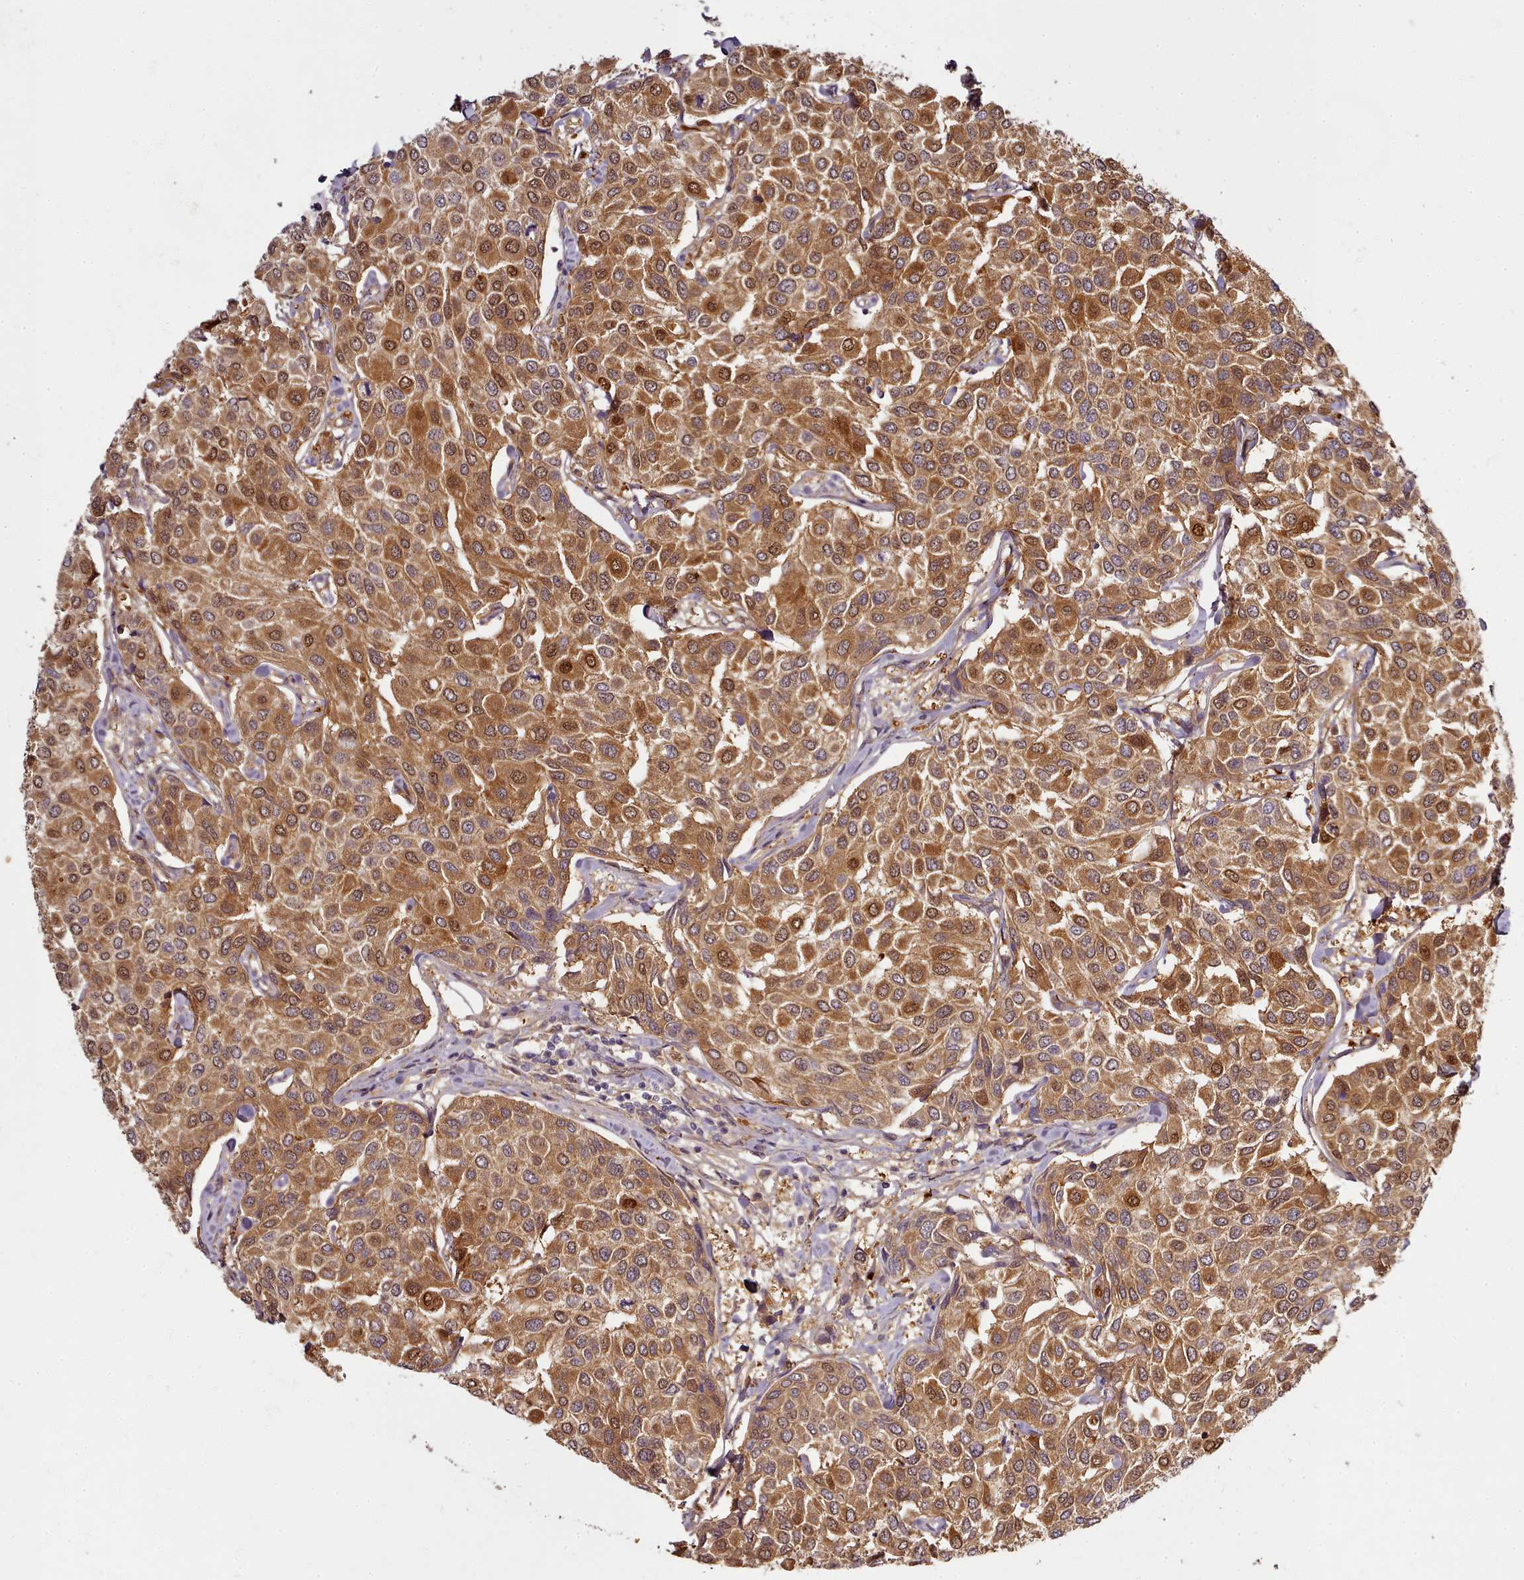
{"staining": {"intensity": "moderate", "quantity": ">75%", "location": "cytoplasmic/membranous,nuclear"}, "tissue": "breast cancer", "cell_type": "Tumor cells", "image_type": "cancer", "snomed": [{"axis": "morphology", "description": "Duct carcinoma"}, {"axis": "topography", "description": "Breast"}], "caption": "Tumor cells reveal medium levels of moderate cytoplasmic/membranous and nuclear staining in about >75% of cells in human breast cancer.", "gene": "C1QTNF5", "patient": {"sex": "female", "age": 55}}